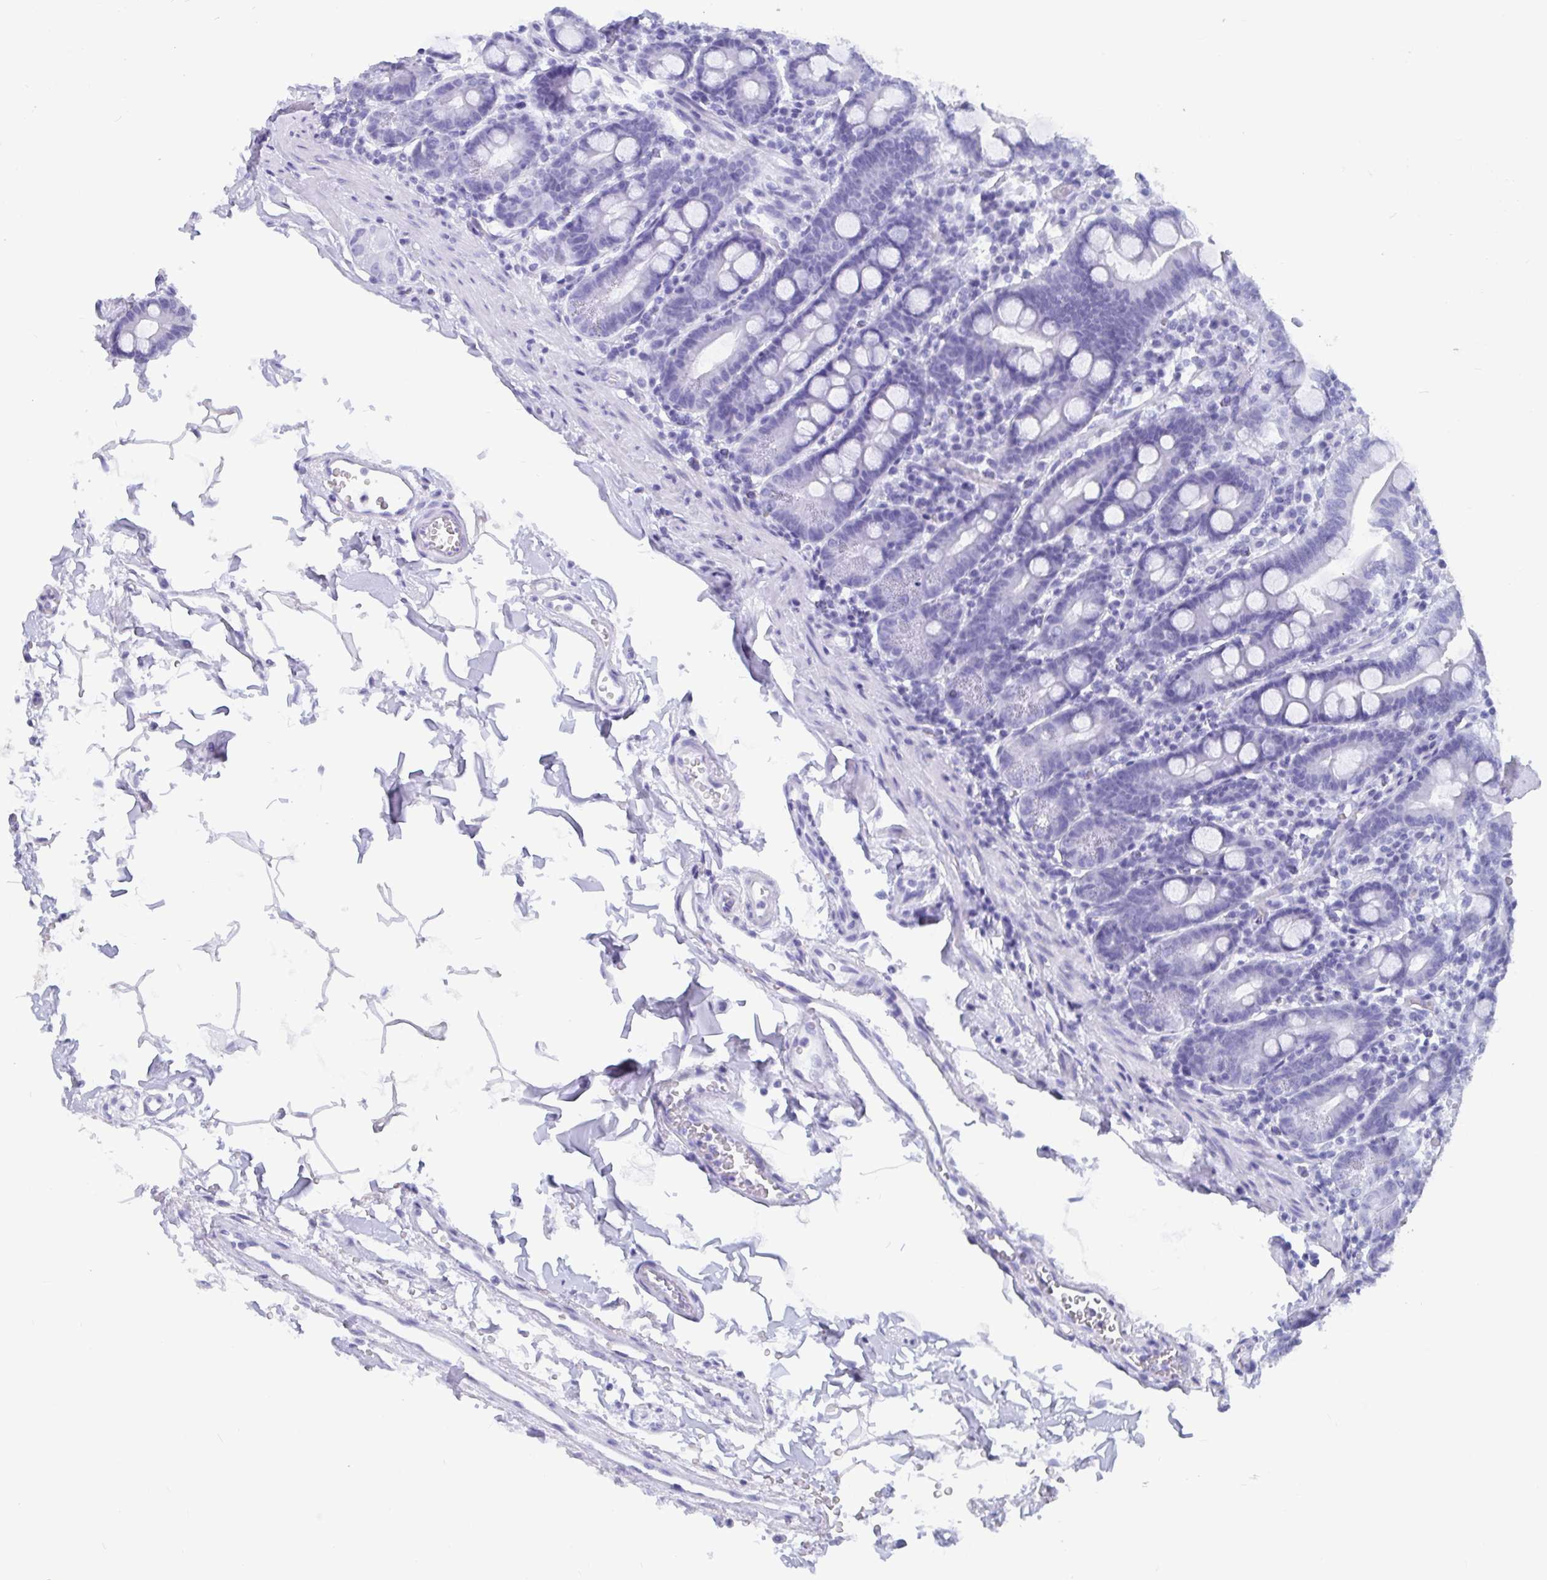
{"staining": {"intensity": "negative", "quantity": "none", "location": "none"}, "tissue": "duodenum", "cell_type": "Glandular cells", "image_type": "normal", "snomed": [{"axis": "morphology", "description": "Normal tissue, NOS"}, {"axis": "topography", "description": "Pancreas"}, {"axis": "topography", "description": "Duodenum"}], "caption": "Protein analysis of unremarkable duodenum demonstrates no significant staining in glandular cells.", "gene": "IDH1", "patient": {"sex": "male", "age": 59}}